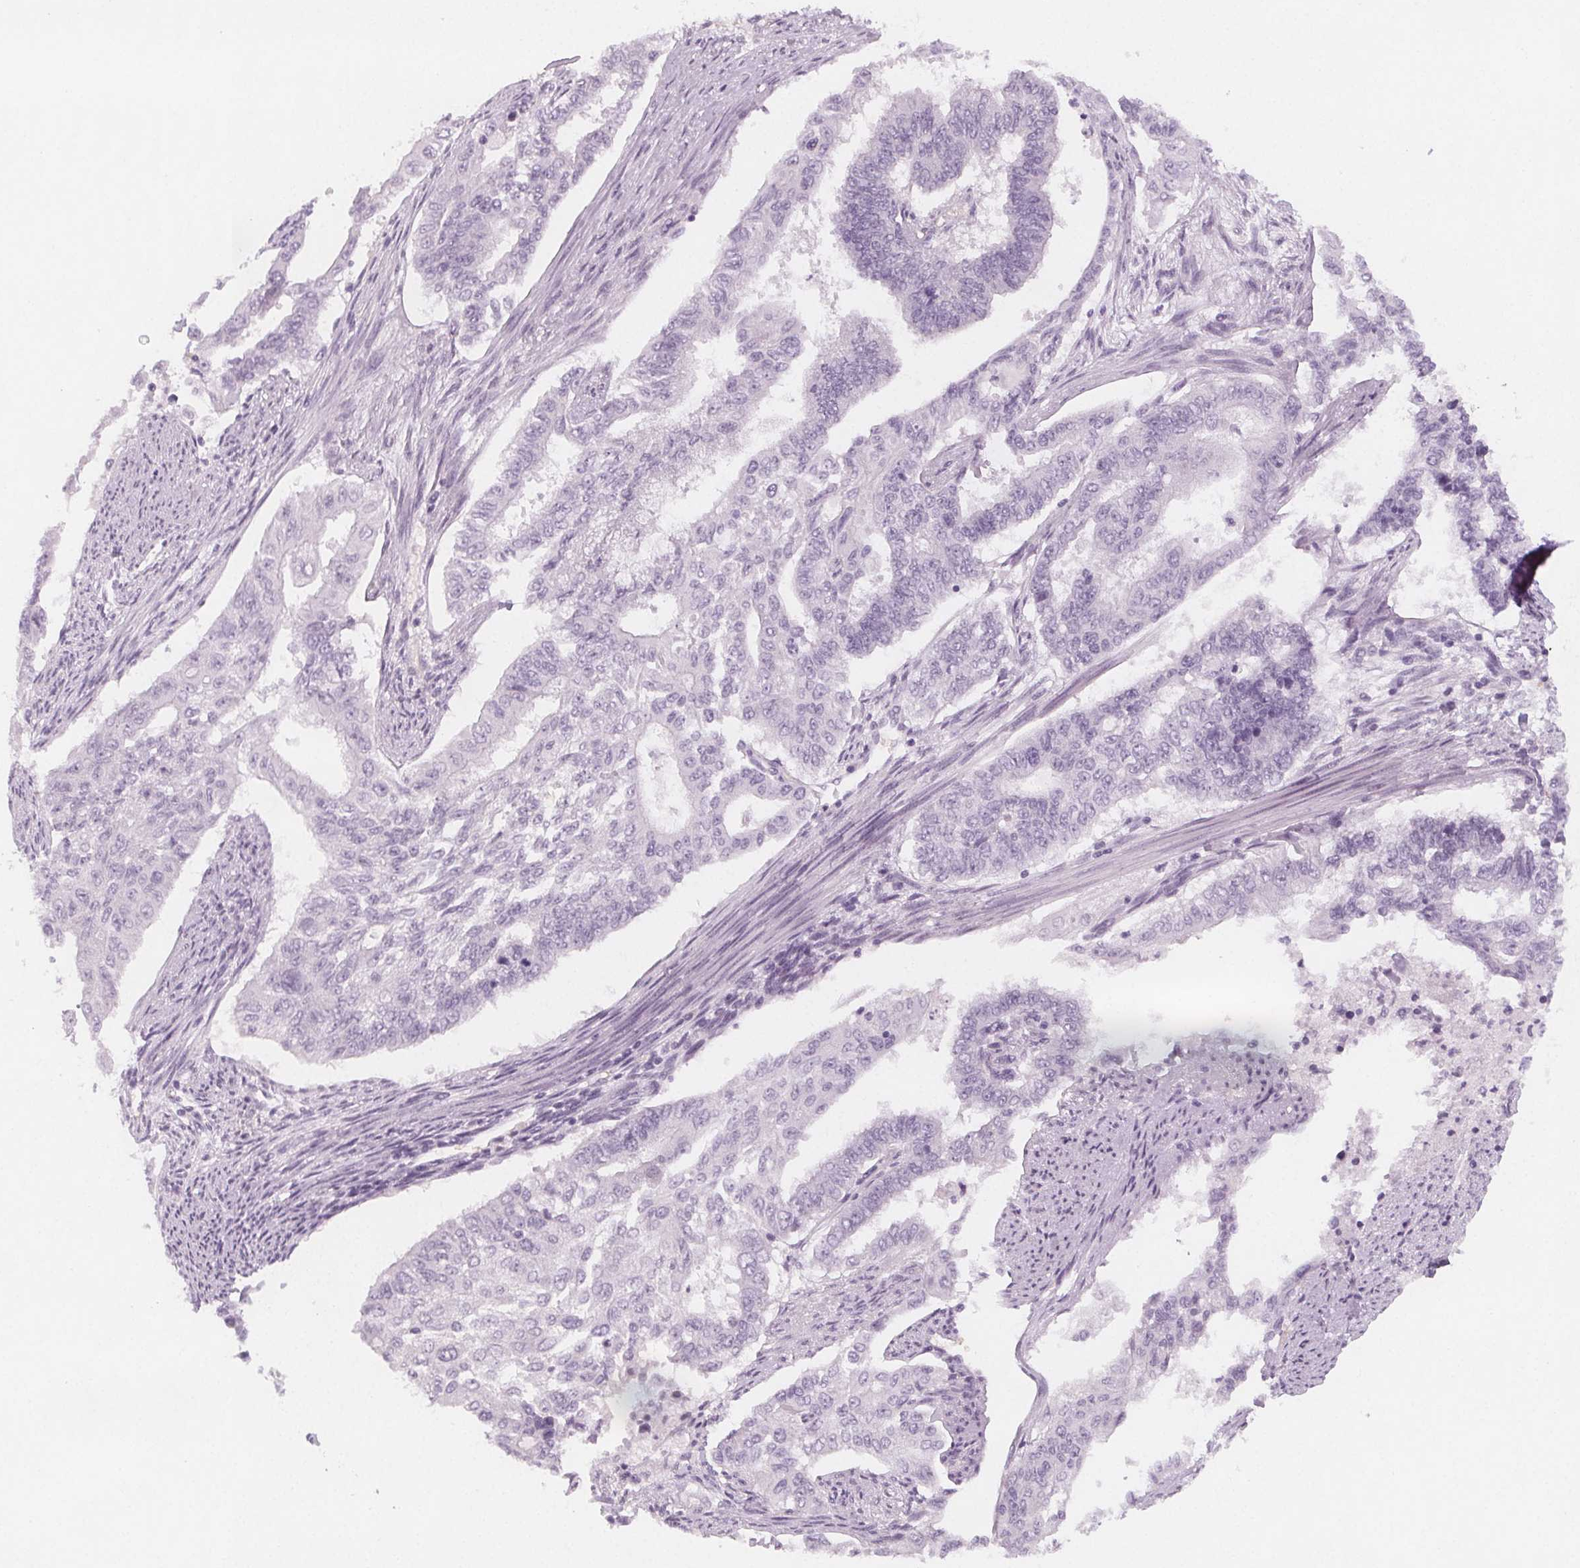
{"staining": {"intensity": "negative", "quantity": "none", "location": "none"}, "tissue": "endometrial cancer", "cell_type": "Tumor cells", "image_type": "cancer", "snomed": [{"axis": "morphology", "description": "Adenocarcinoma, NOS"}, {"axis": "topography", "description": "Uterus"}], "caption": "Adenocarcinoma (endometrial) was stained to show a protein in brown. There is no significant positivity in tumor cells. (DAB (3,3'-diaminobenzidine) IHC with hematoxylin counter stain).", "gene": "MAP1A", "patient": {"sex": "female", "age": 59}}